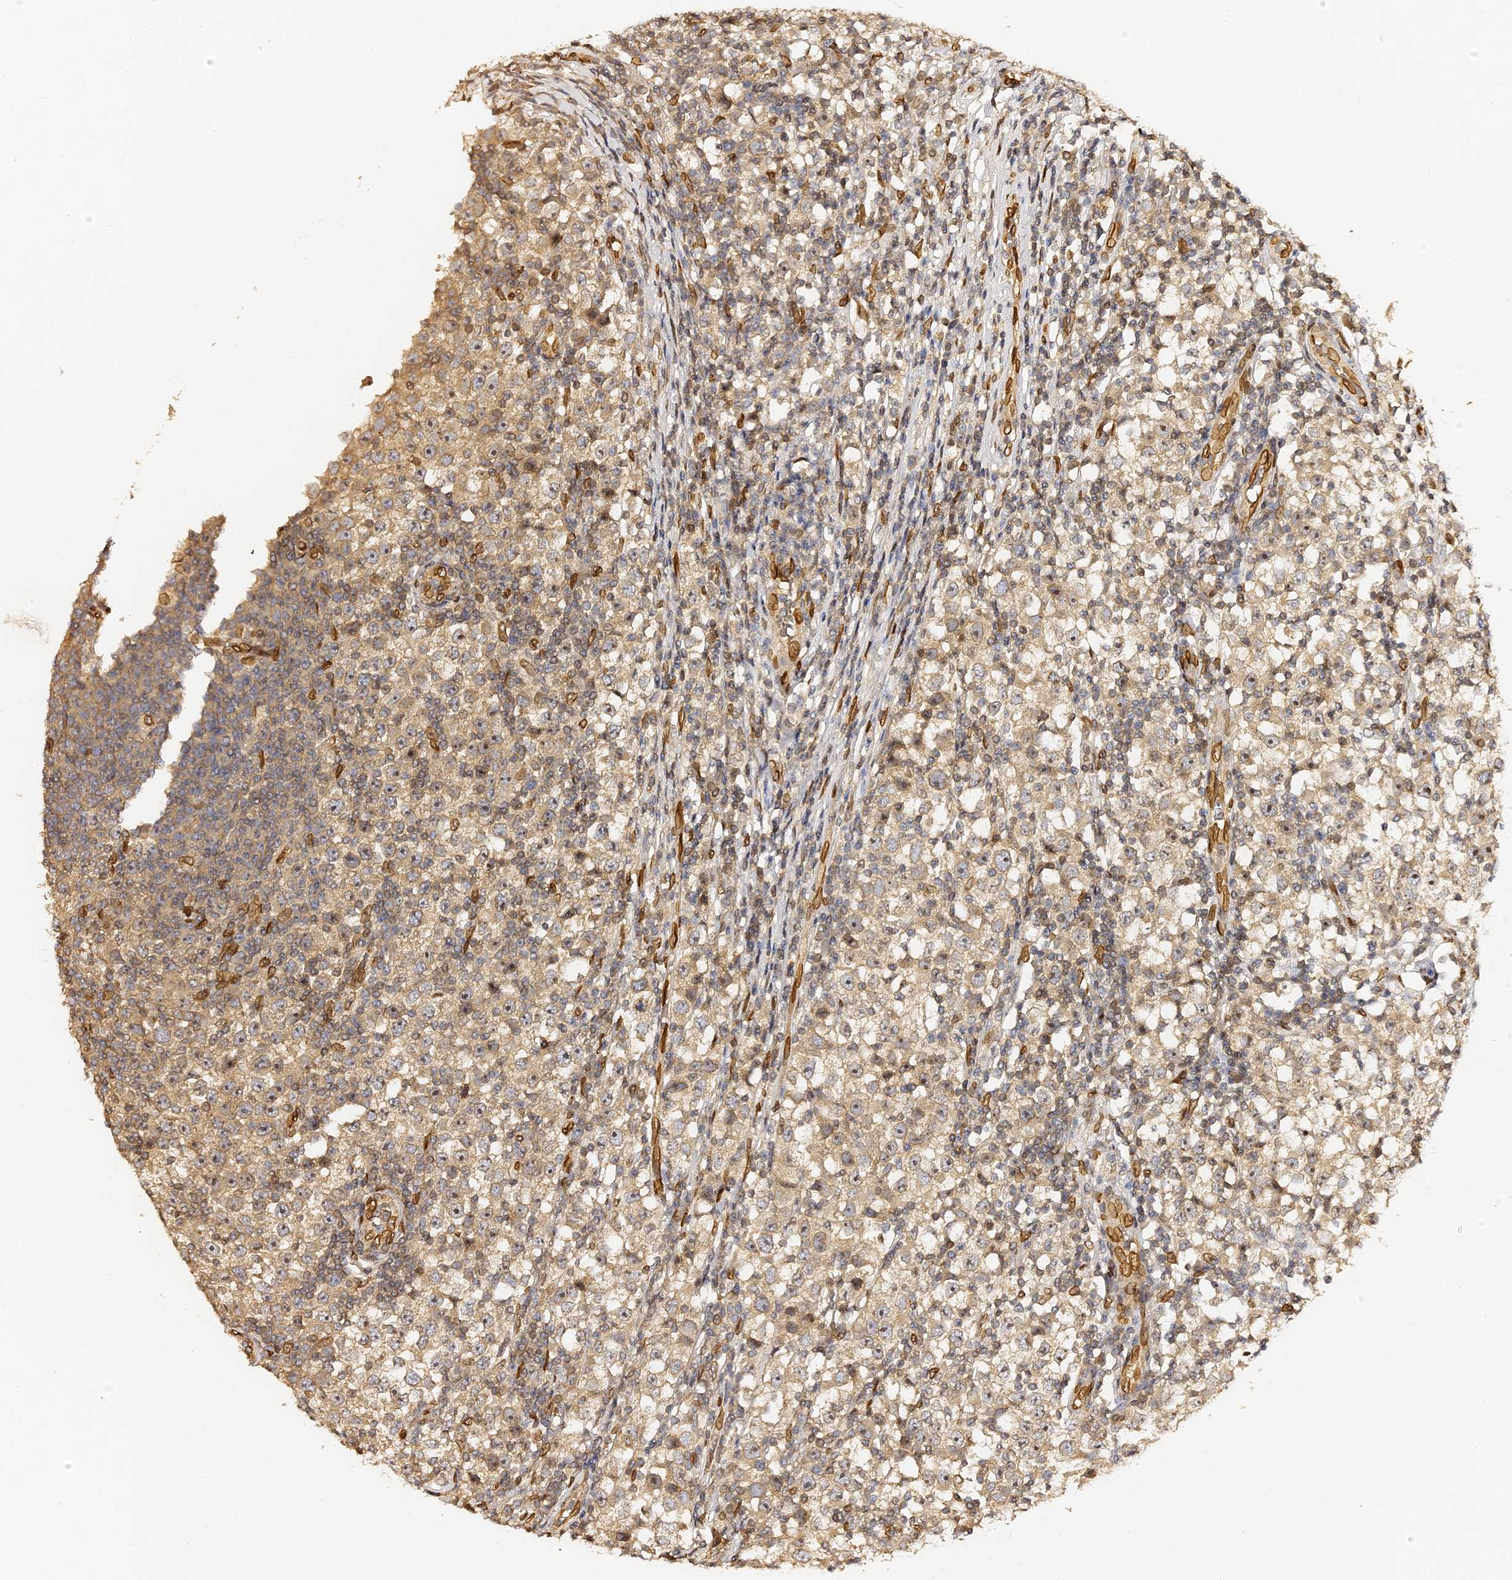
{"staining": {"intensity": "moderate", "quantity": ">75%", "location": "cytoplasmic/membranous,nuclear"}, "tissue": "testis cancer", "cell_type": "Tumor cells", "image_type": "cancer", "snomed": [{"axis": "morphology", "description": "Seminoma, NOS"}, {"axis": "topography", "description": "Testis"}], "caption": "Protein analysis of testis cancer tissue shows moderate cytoplasmic/membranous and nuclear positivity in about >75% of tumor cells.", "gene": "ANAPC5", "patient": {"sex": "male", "age": 65}}